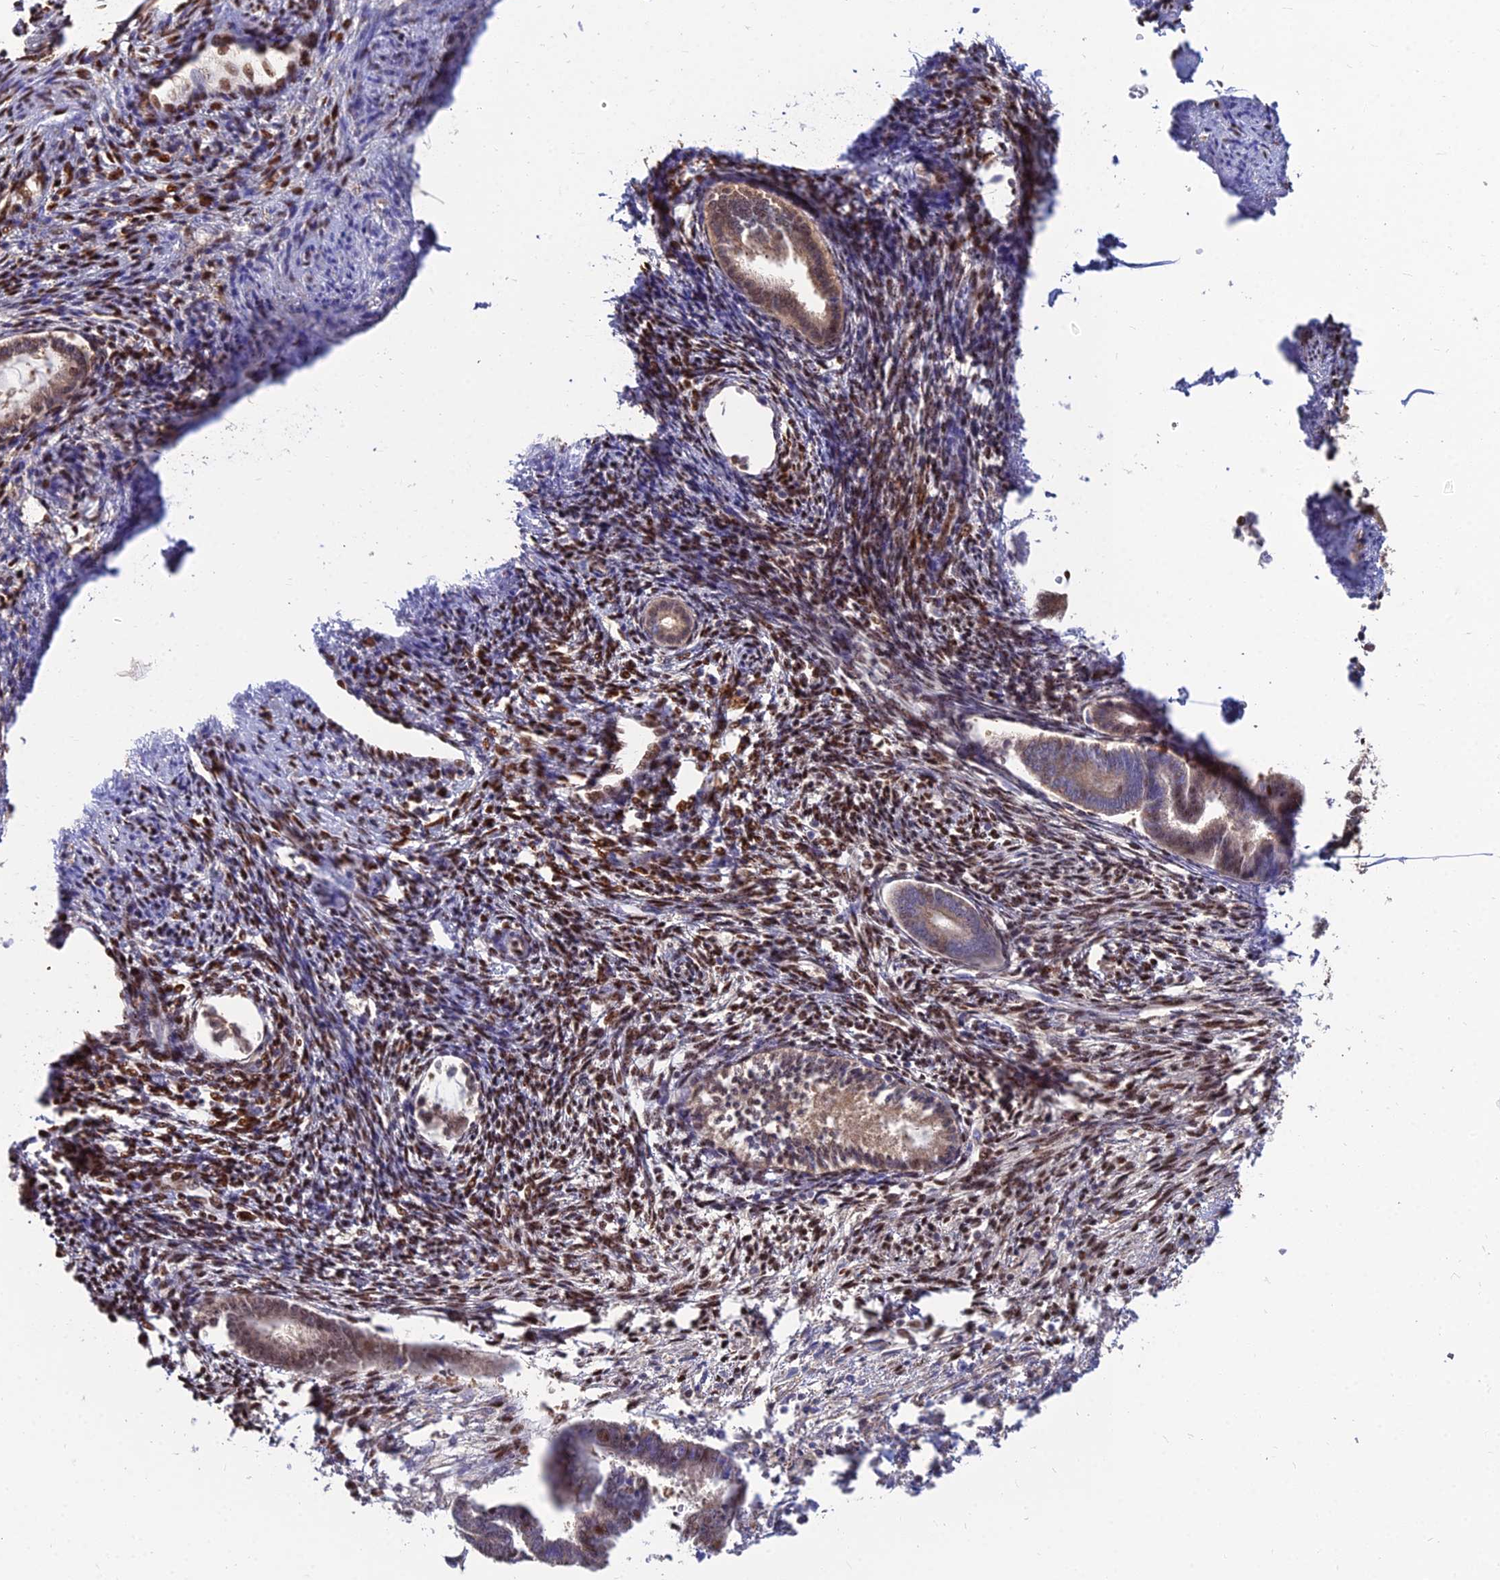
{"staining": {"intensity": "moderate", "quantity": "25%-75%", "location": "nuclear"}, "tissue": "endometrium", "cell_type": "Cells in endometrial stroma", "image_type": "normal", "snomed": [{"axis": "morphology", "description": "Normal tissue, NOS"}, {"axis": "topography", "description": "Endometrium"}], "caption": "A micrograph of human endometrium stained for a protein shows moderate nuclear brown staining in cells in endometrial stroma. The staining was performed using DAB to visualize the protein expression in brown, while the nuclei were stained in blue with hematoxylin (Magnification: 20x).", "gene": "DNPEP", "patient": {"sex": "female", "age": 56}}